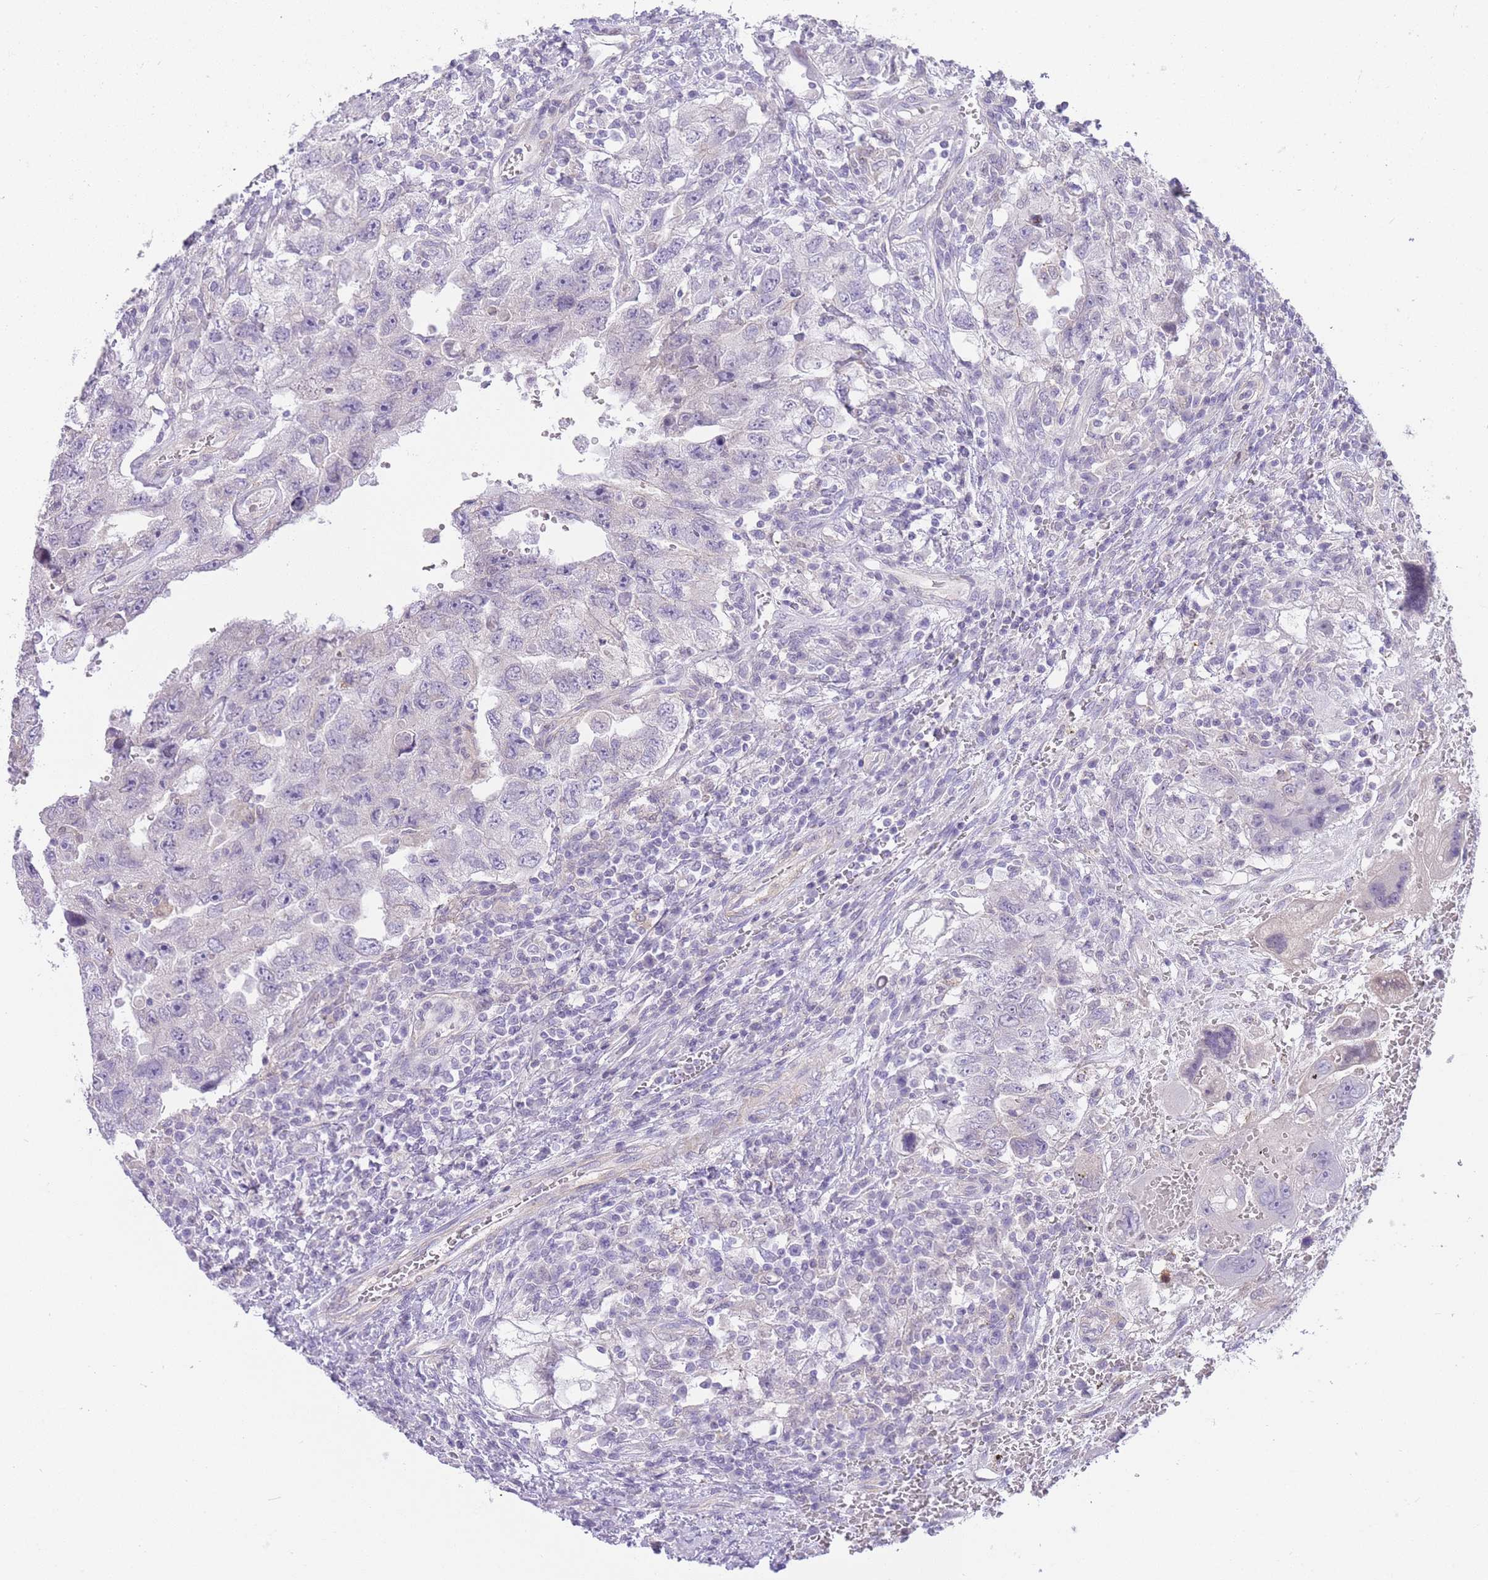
{"staining": {"intensity": "negative", "quantity": "none", "location": "none"}, "tissue": "testis cancer", "cell_type": "Tumor cells", "image_type": "cancer", "snomed": [{"axis": "morphology", "description": "Carcinoma, Embryonal, NOS"}, {"axis": "topography", "description": "Testis"}], "caption": "Tumor cells are negative for brown protein staining in testis cancer (embryonal carcinoma).", "gene": "OR11H12", "patient": {"sex": "male", "age": 26}}